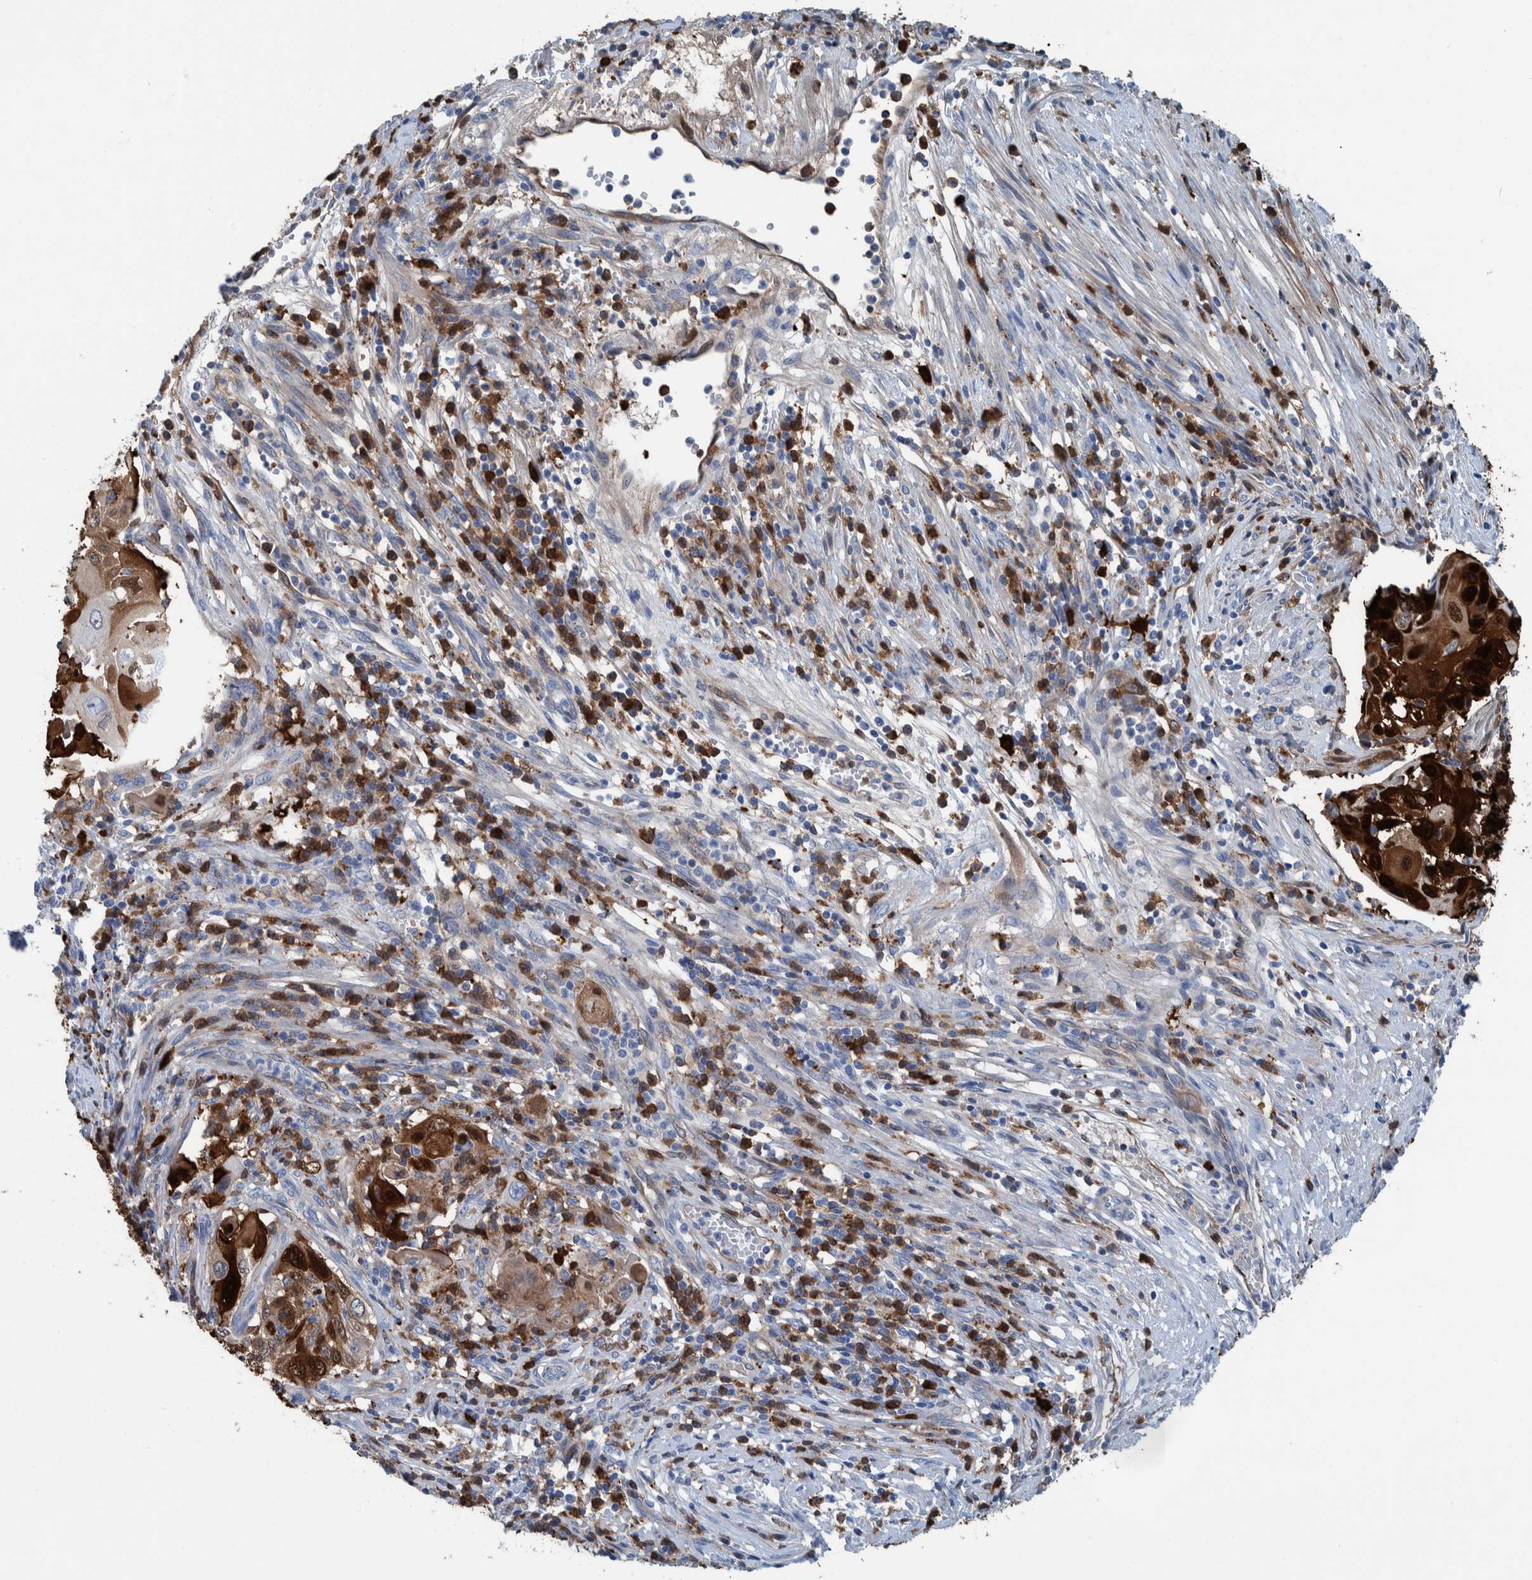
{"staining": {"intensity": "strong", "quantity": "<25%", "location": "cytoplasmic/membranous,nuclear"}, "tissue": "cervical cancer", "cell_type": "Tumor cells", "image_type": "cancer", "snomed": [{"axis": "morphology", "description": "Squamous cell carcinoma, NOS"}, {"axis": "topography", "description": "Cervix"}], "caption": "This is a micrograph of immunohistochemistry (IHC) staining of cervical cancer (squamous cell carcinoma), which shows strong positivity in the cytoplasmic/membranous and nuclear of tumor cells.", "gene": "IDO1", "patient": {"sex": "female", "age": 70}}